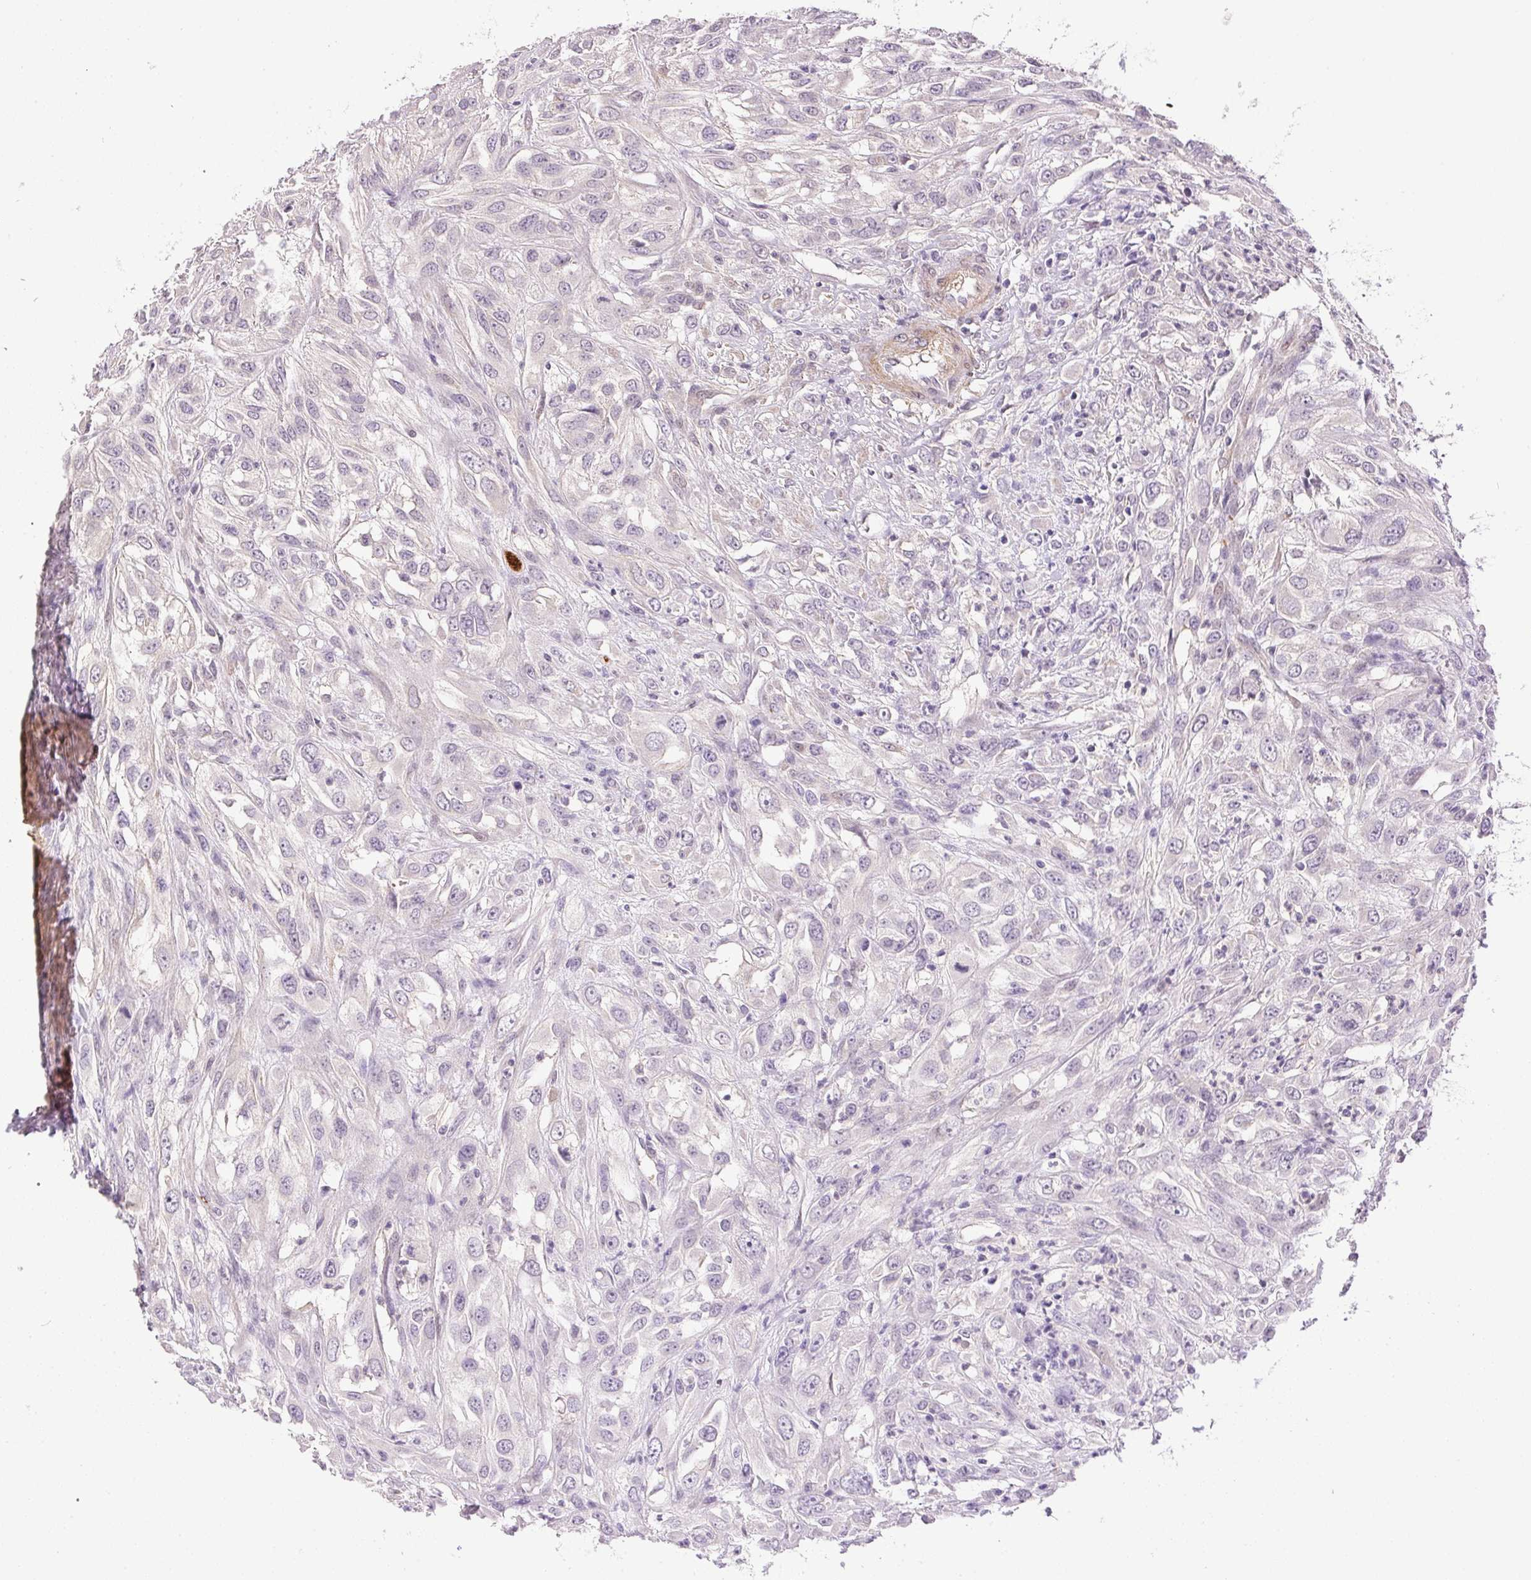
{"staining": {"intensity": "negative", "quantity": "none", "location": "none"}, "tissue": "urothelial cancer", "cell_type": "Tumor cells", "image_type": "cancer", "snomed": [{"axis": "morphology", "description": "Urothelial carcinoma, High grade"}, {"axis": "topography", "description": "Urinary bladder"}], "caption": "High power microscopy histopathology image of an immunohistochemistry (IHC) histopathology image of urothelial cancer, revealing no significant staining in tumor cells.", "gene": "PRL", "patient": {"sex": "male", "age": 67}}